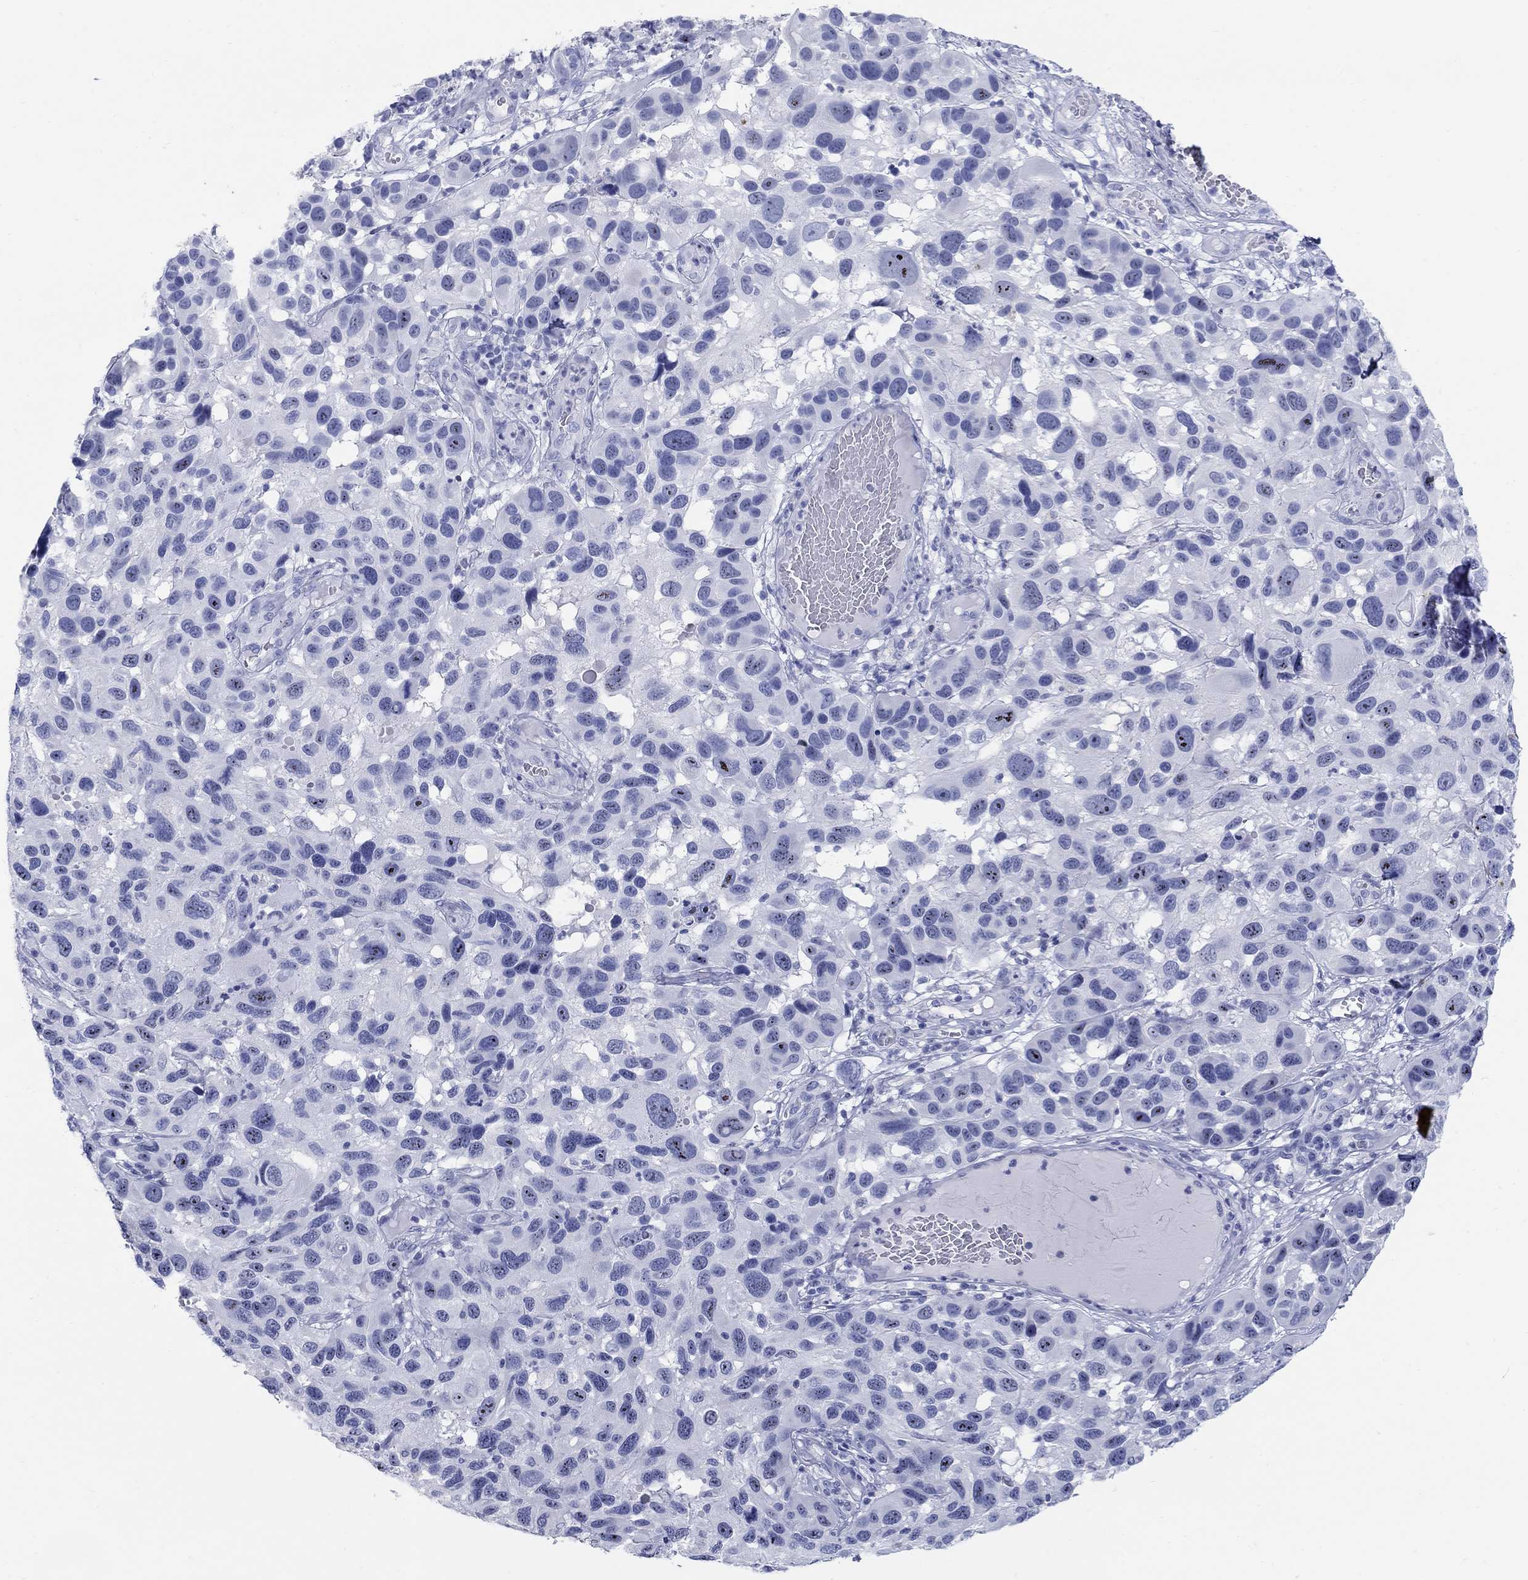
{"staining": {"intensity": "negative", "quantity": "none", "location": "none"}, "tissue": "melanoma", "cell_type": "Tumor cells", "image_type": "cancer", "snomed": [{"axis": "morphology", "description": "Malignant melanoma, NOS"}, {"axis": "topography", "description": "Skin"}], "caption": "DAB (3,3'-diaminobenzidine) immunohistochemical staining of malignant melanoma reveals no significant positivity in tumor cells. Nuclei are stained in blue.", "gene": "AKR1C2", "patient": {"sex": "male", "age": 53}}